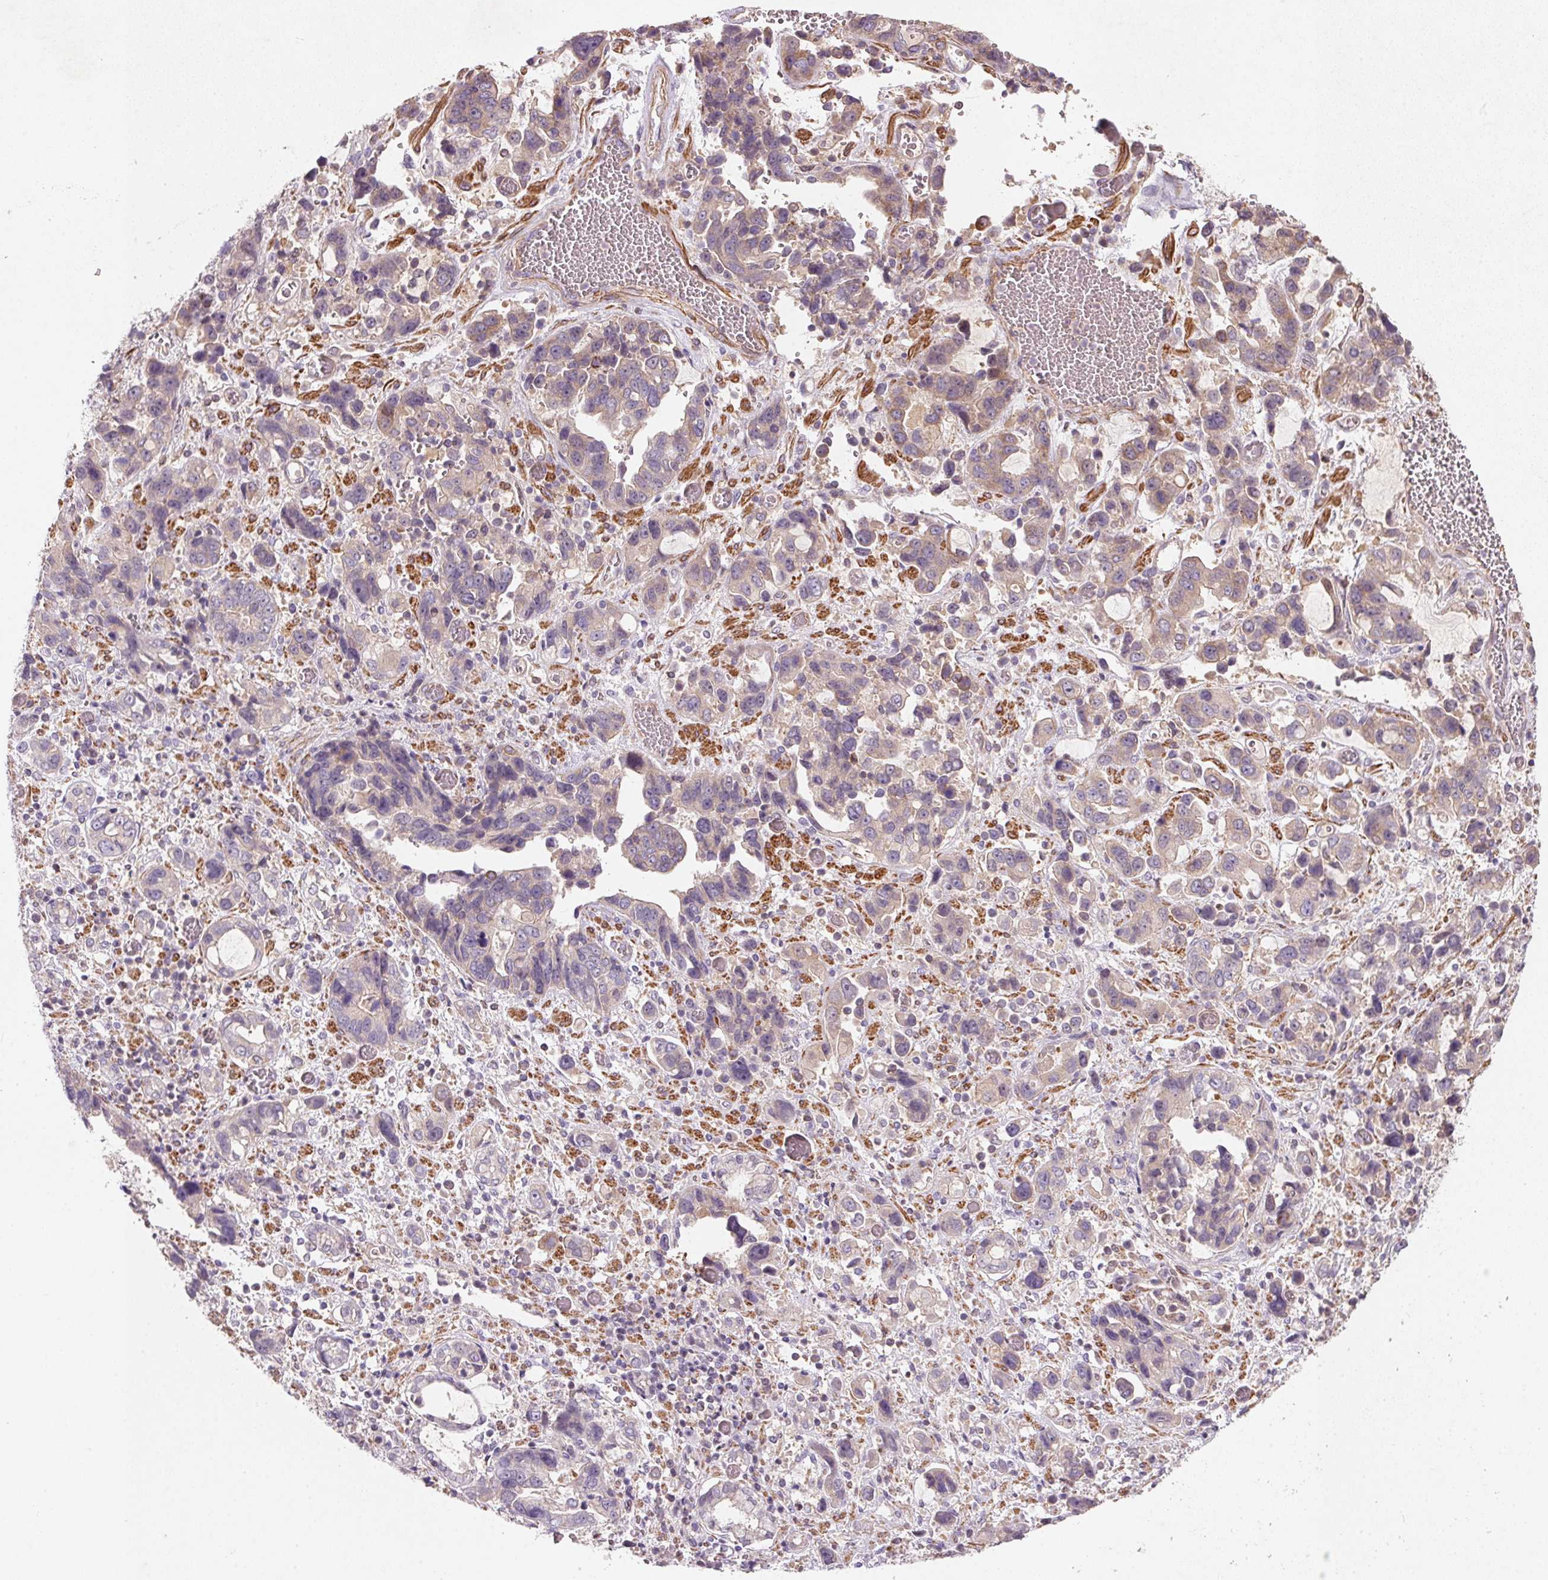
{"staining": {"intensity": "weak", "quantity": "<25%", "location": "cytoplasmic/membranous"}, "tissue": "stomach cancer", "cell_type": "Tumor cells", "image_type": "cancer", "snomed": [{"axis": "morphology", "description": "Adenocarcinoma, NOS"}, {"axis": "topography", "description": "Stomach, upper"}], "caption": "There is no significant positivity in tumor cells of stomach cancer (adenocarcinoma).", "gene": "KCNK15", "patient": {"sex": "female", "age": 81}}